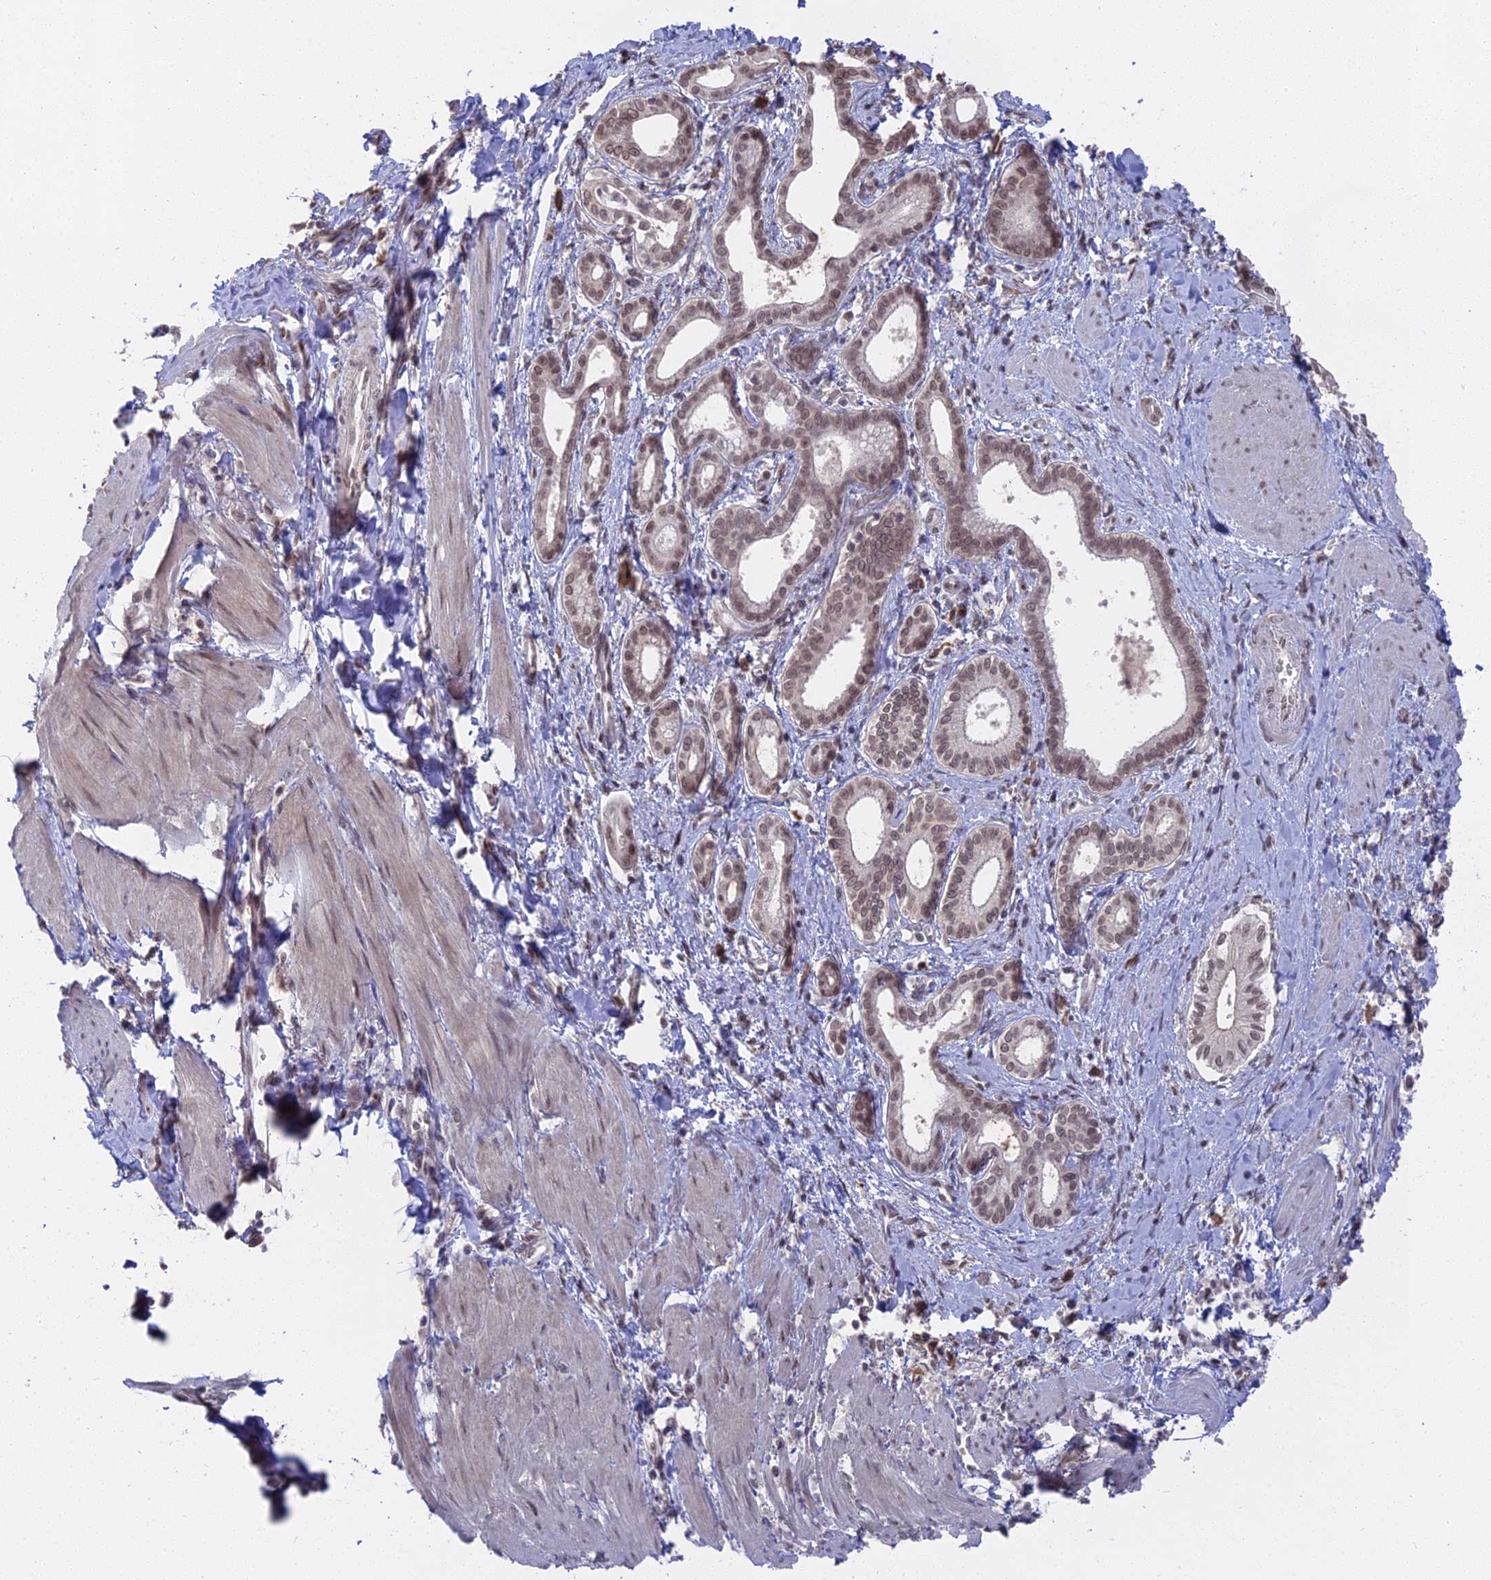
{"staining": {"intensity": "moderate", "quantity": ">75%", "location": "nuclear"}, "tissue": "pancreatic cancer", "cell_type": "Tumor cells", "image_type": "cancer", "snomed": [{"axis": "morphology", "description": "Adenocarcinoma, NOS"}, {"axis": "topography", "description": "Pancreas"}], "caption": "High-magnification brightfield microscopy of pancreatic cancer (adenocarcinoma) stained with DAB (brown) and counterstained with hematoxylin (blue). tumor cells exhibit moderate nuclear expression is present in about>75% of cells.", "gene": "NR1H3", "patient": {"sex": "male", "age": 78}}